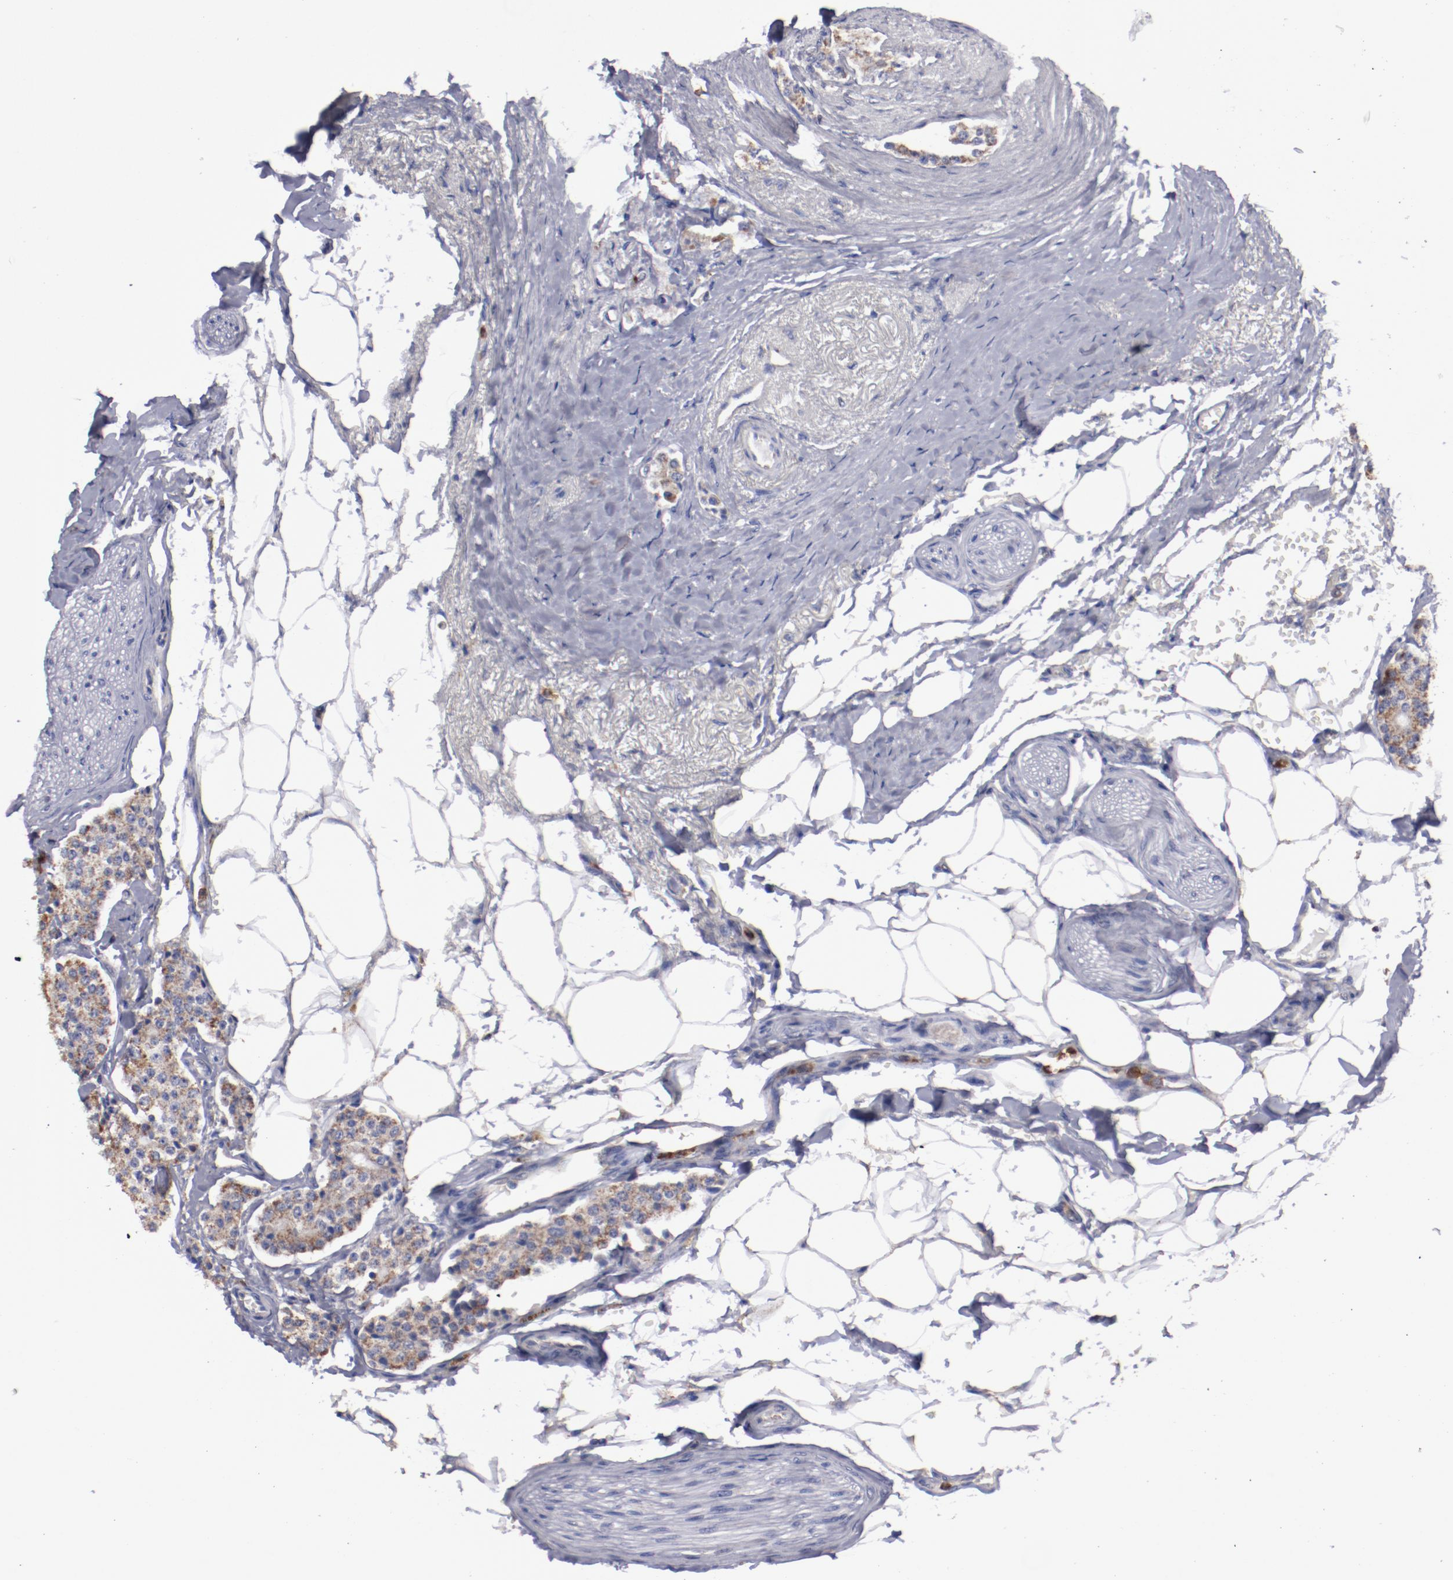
{"staining": {"intensity": "moderate", "quantity": ">75%", "location": "cytoplasmic/membranous"}, "tissue": "carcinoid", "cell_type": "Tumor cells", "image_type": "cancer", "snomed": [{"axis": "morphology", "description": "Carcinoid, malignant, NOS"}, {"axis": "topography", "description": "Colon"}], "caption": "Carcinoid stained with a brown dye demonstrates moderate cytoplasmic/membranous positive staining in approximately >75% of tumor cells.", "gene": "FGR", "patient": {"sex": "female", "age": 61}}